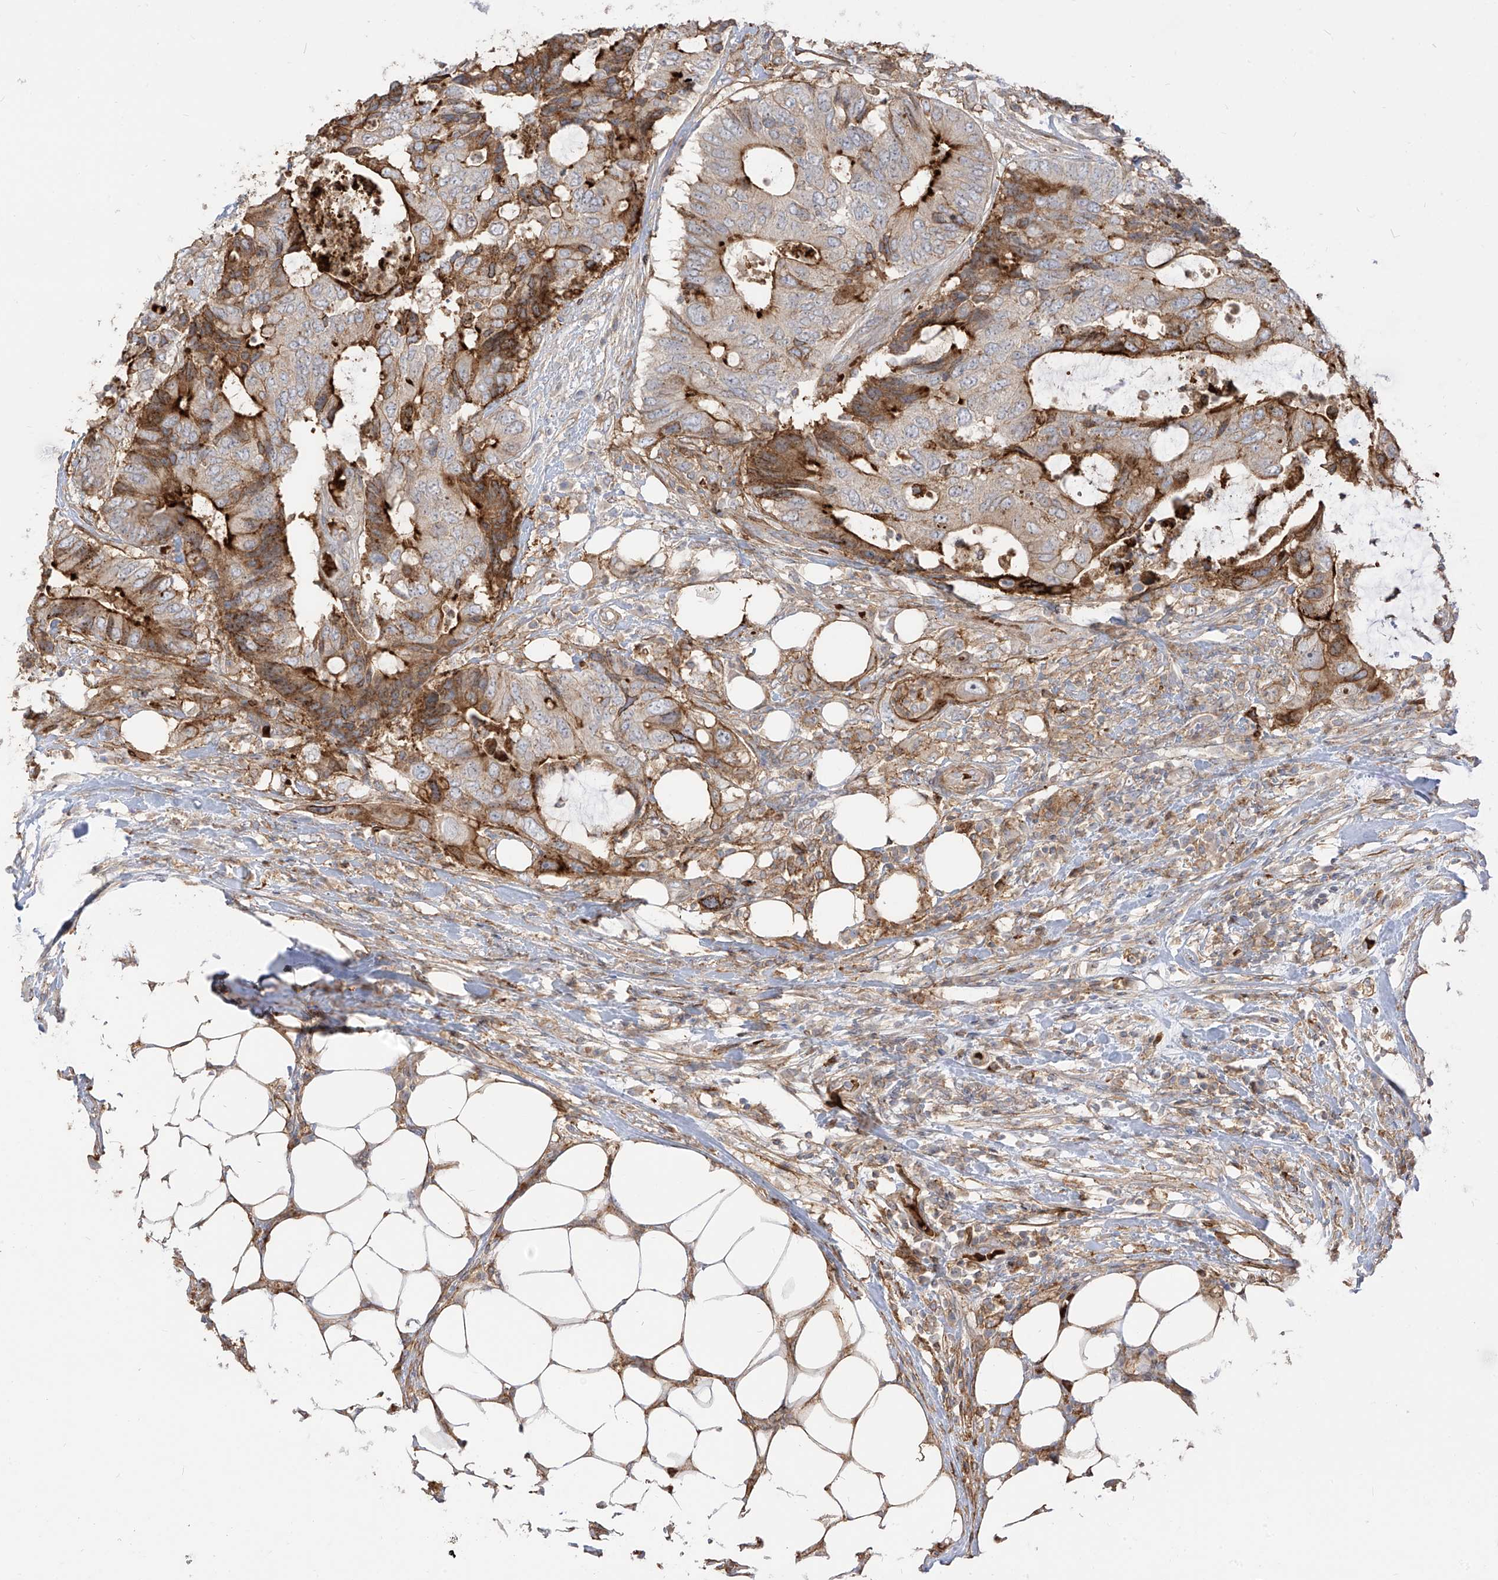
{"staining": {"intensity": "moderate", "quantity": "25%-75%", "location": "cytoplasmic/membranous"}, "tissue": "colorectal cancer", "cell_type": "Tumor cells", "image_type": "cancer", "snomed": [{"axis": "morphology", "description": "Adenocarcinoma, NOS"}, {"axis": "topography", "description": "Colon"}], "caption": "Moderate cytoplasmic/membranous positivity is present in about 25%-75% of tumor cells in colorectal cancer (adenocarcinoma).", "gene": "ZGRF1", "patient": {"sex": "male", "age": 71}}